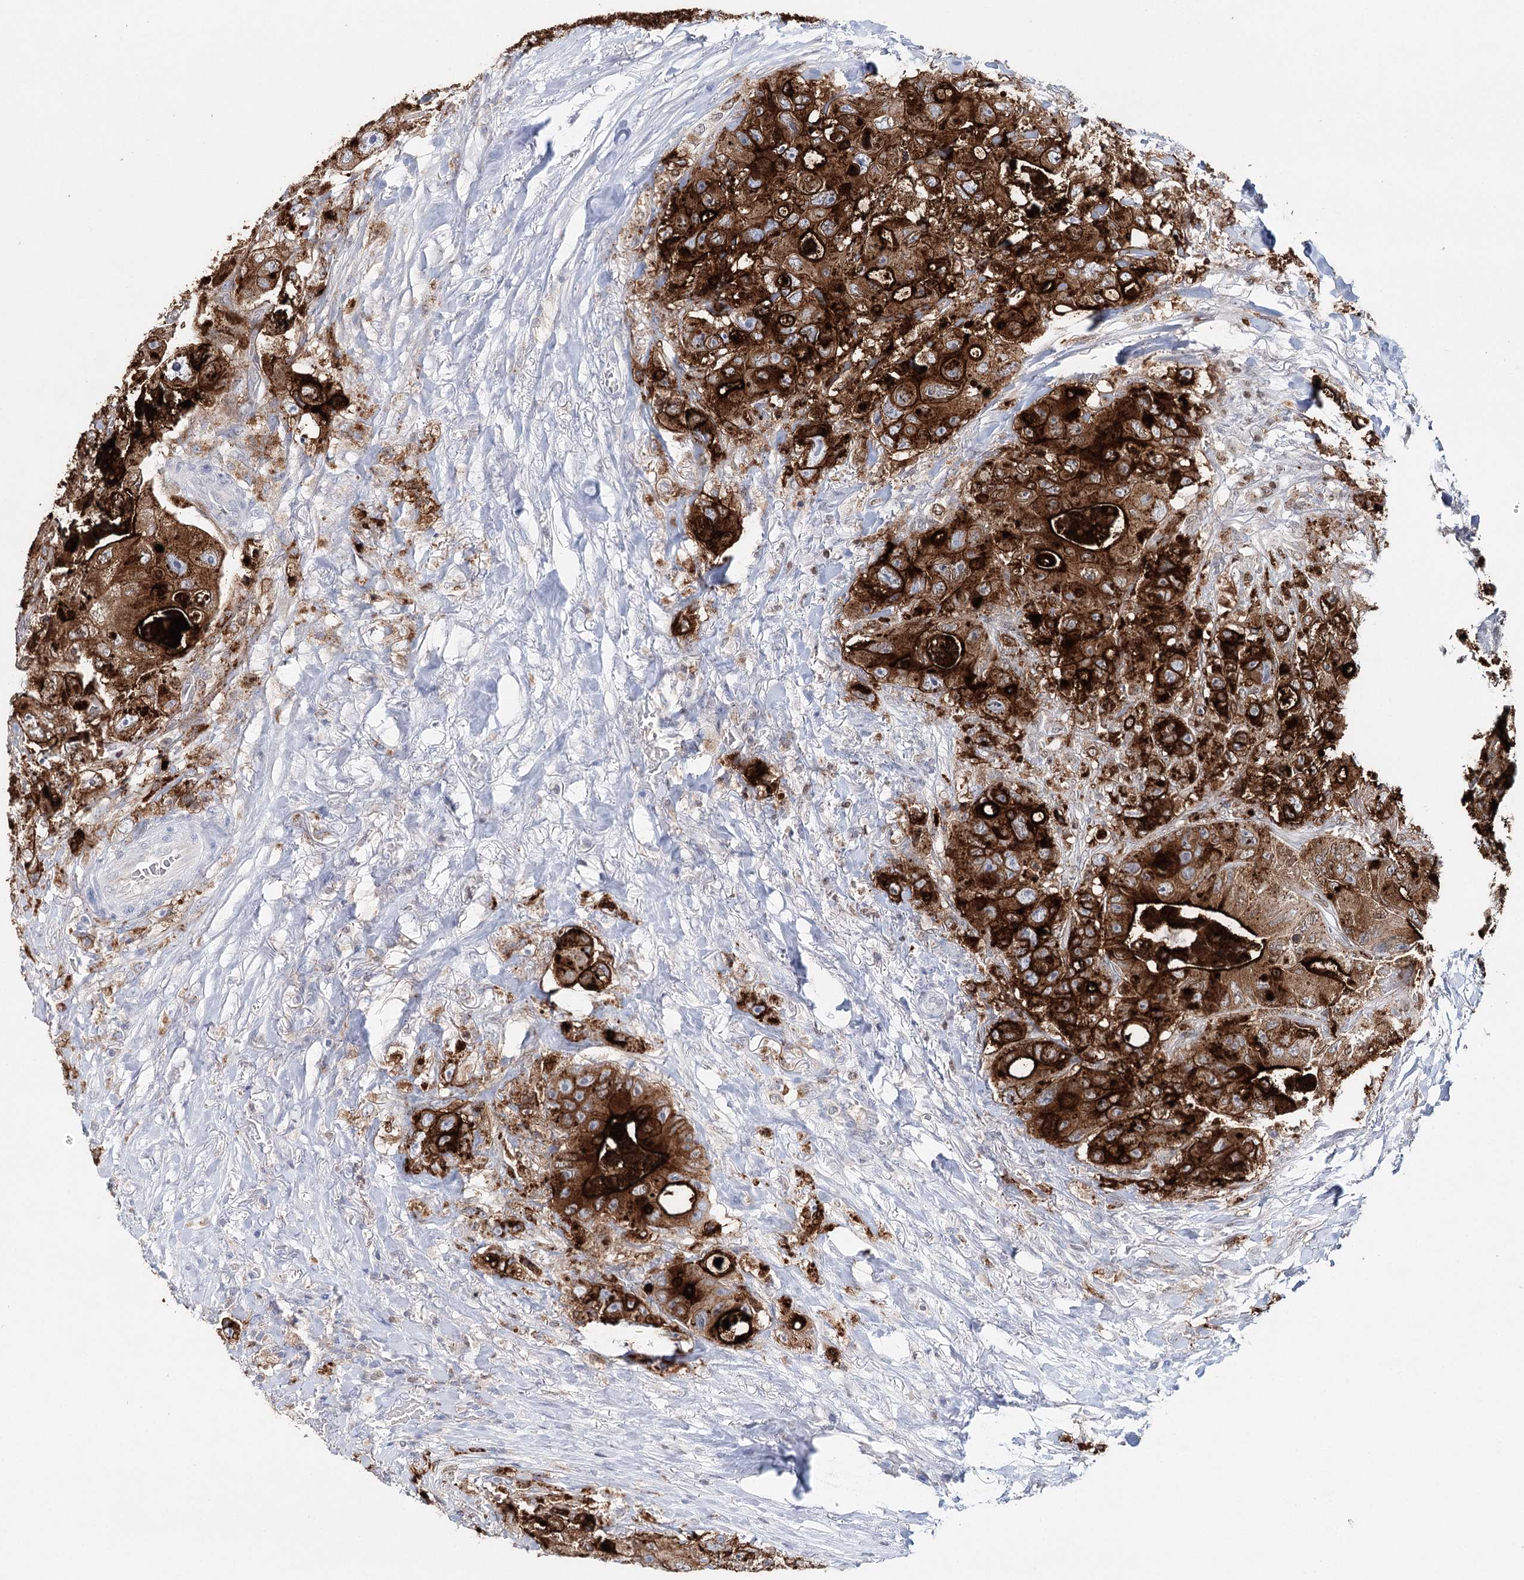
{"staining": {"intensity": "strong", "quantity": ">75%", "location": "cytoplasmic/membranous"}, "tissue": "colorectal cancer", "cell_type": "Tumor cells", "image_type": "cancer", "snomed": [{"axis": "morphology", "description": "Adenocarcinoma, NOS"}, {"axis": "topography", "description": "Colon"}], "caption": "This is an image of immunohistochemistry (IHC) staining of colorectal cancer (adenocarcinoma), which shows strong staining in the cytoplasmic/membranous of tumor cells.", "gene": "CEACAM8", "patient": {"sex": "female", "age": 46}}